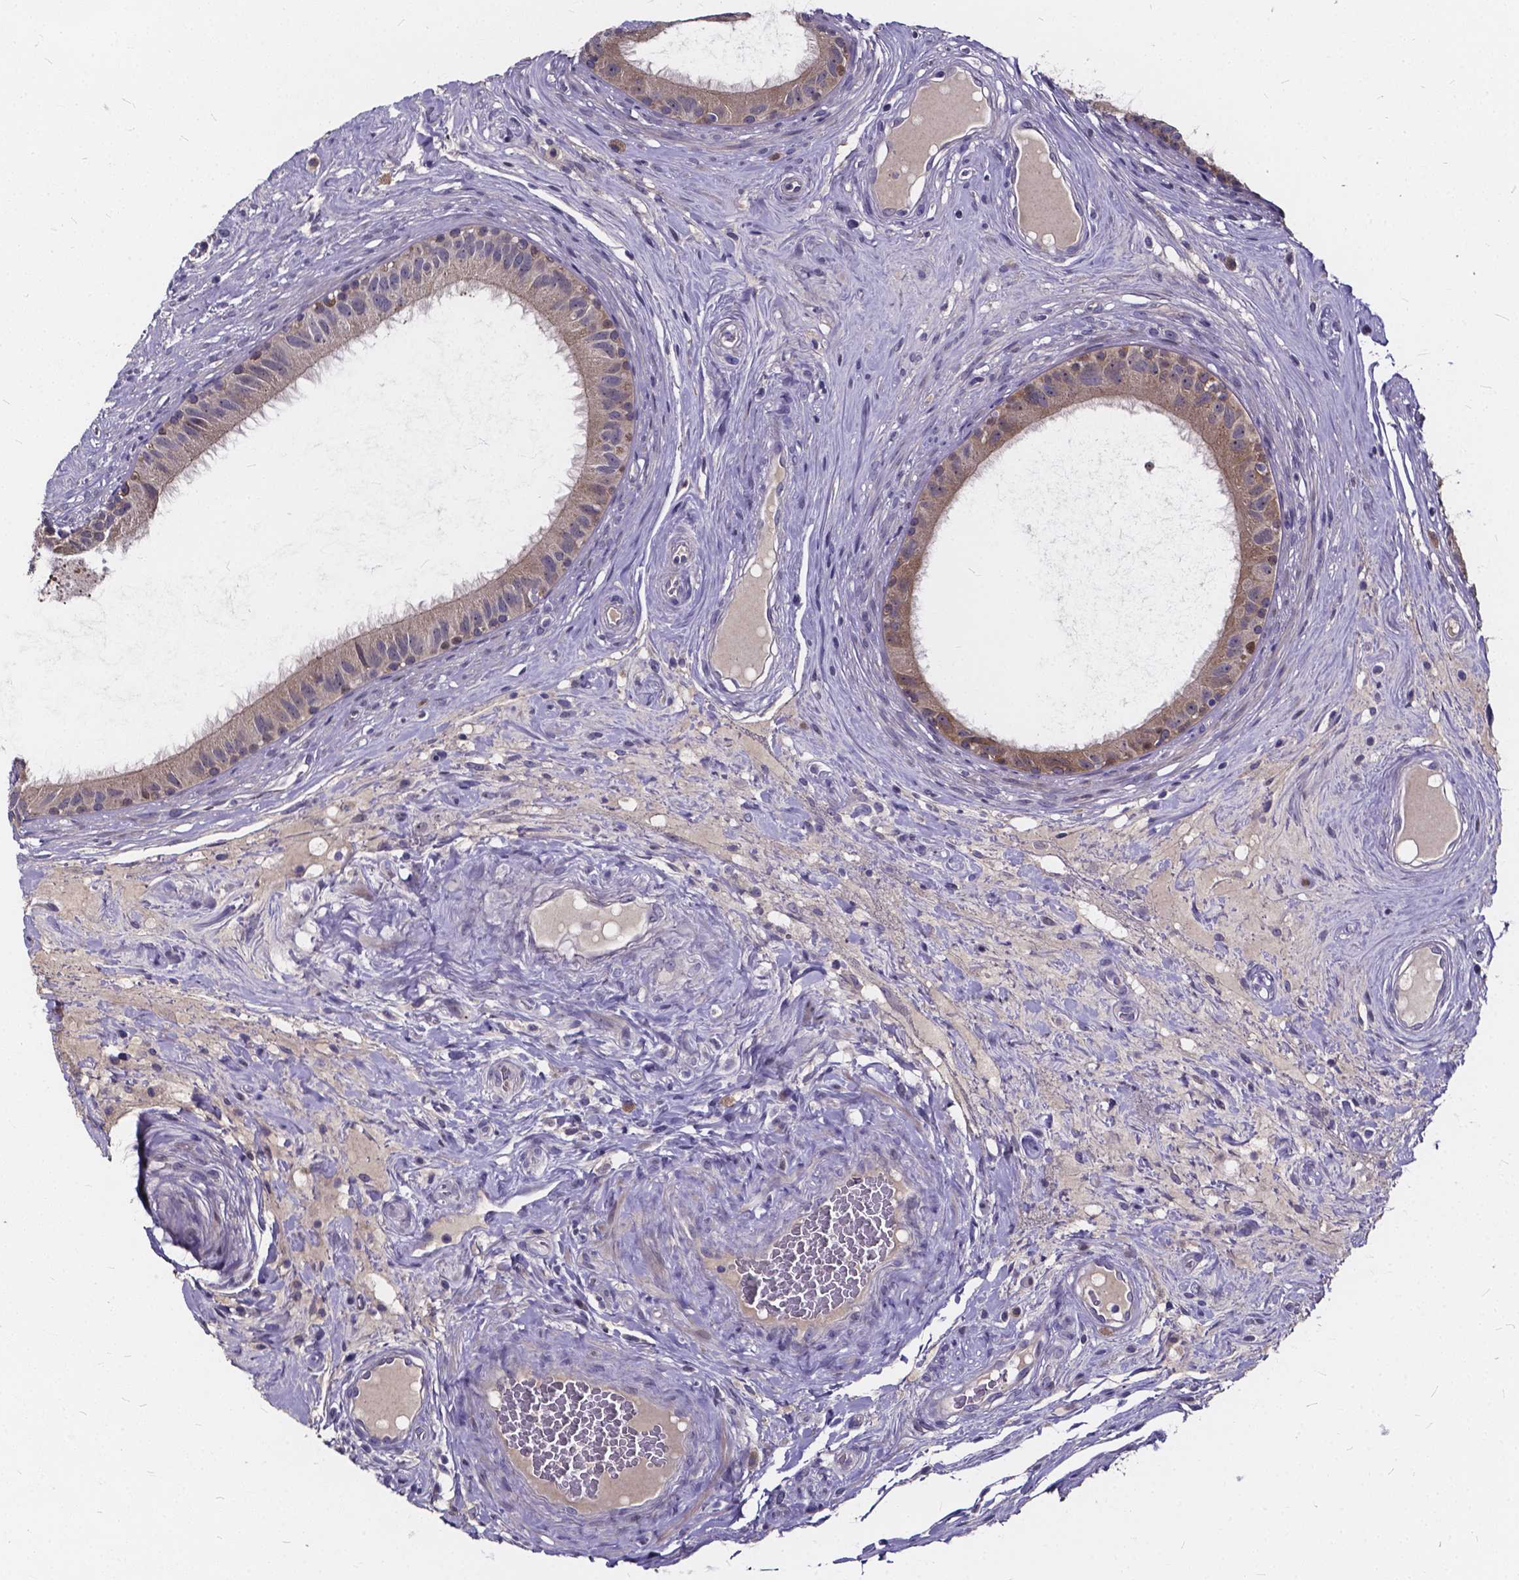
{"staining": {"intensity": "moderate", "quantity": "25%-75%", "location": "cytoplasmic/membranous"}, "tissue": "epididymis", "cell_type": "Glandular cells", "image_type": "normal", "snomed": [{"axis": "morphology", "description": "Normal tissue, NOS"}, {"axis": "topography", "description": "Epididymis"}], "caption": "Brown immunohistochemical staining in unremarkable human epididymis shows moderate cytoplasmic/membranous positivity in about 25%-75% of glandular cells. The protein is shown in brown color, while the nuclei are stained blue.", "gene": "SOWAHA", "patient": {"sex": "male", "age": 59}}